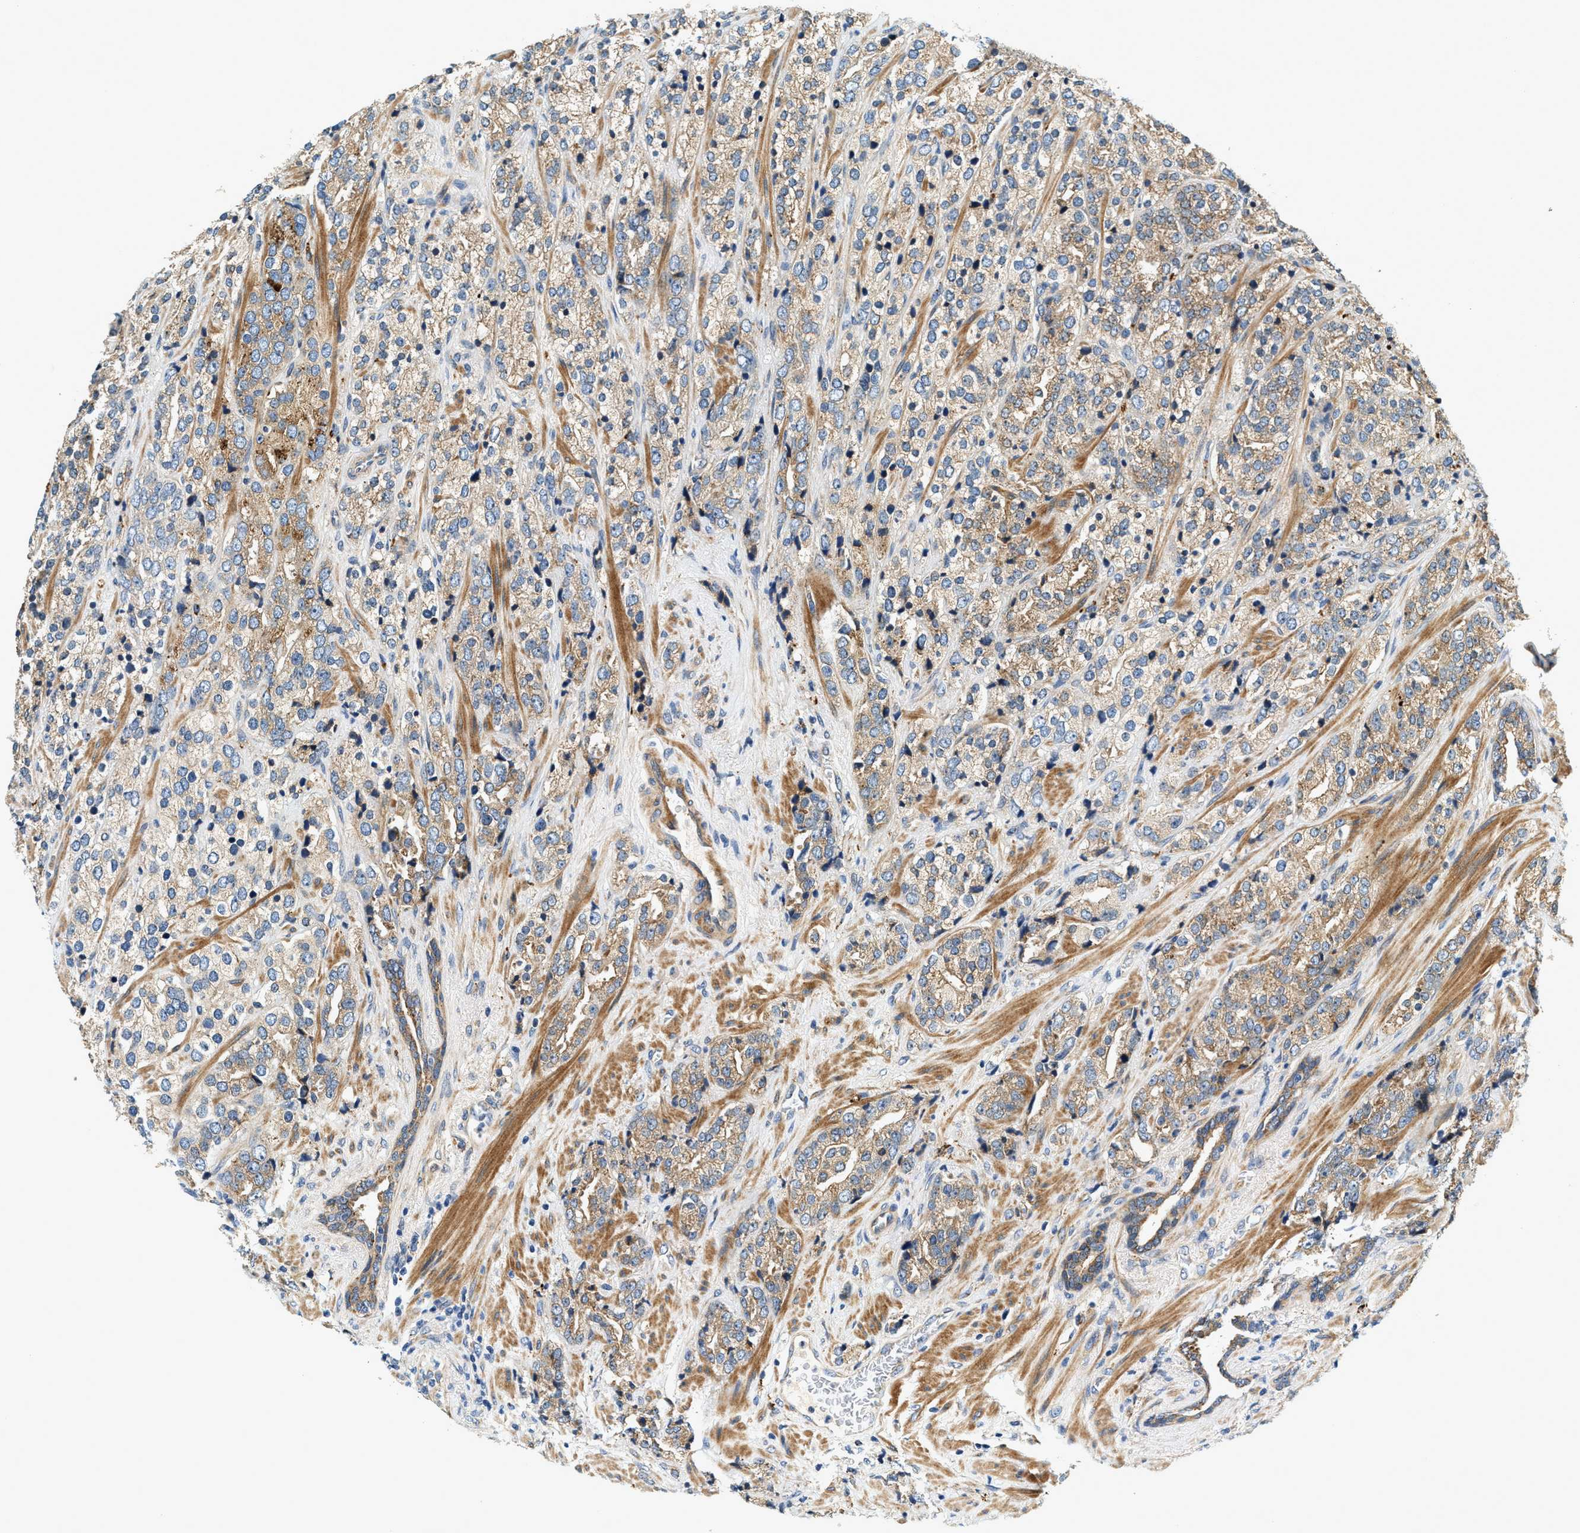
{"staining": {"intensity": "moderate", "quantity": ">75%", "location": "cytoplasmic/membranous"}, "tissue": "prostate cancer", "cell_type": "Tumor cells", "image_type": "cancer", "snomed": [{"axis": "morphology", "description": "Adenocarcinoma, High grade"}, {"axis": "topography", "description": "Prostate"}], "caption": "High-magnification brightfield microscopy of prostate cancer (adenocarcinoma (high-grade)) stained with DAB (3,3'-diaminobenzidine) (brown) and counterstained with hematoxylin (blue). tumor cells exhibit moderate cytoplasmic/membranous expression is present in about>75% of cells.", "gene": "DUSP10", "patient": {"sex": "male", "age": 71}}